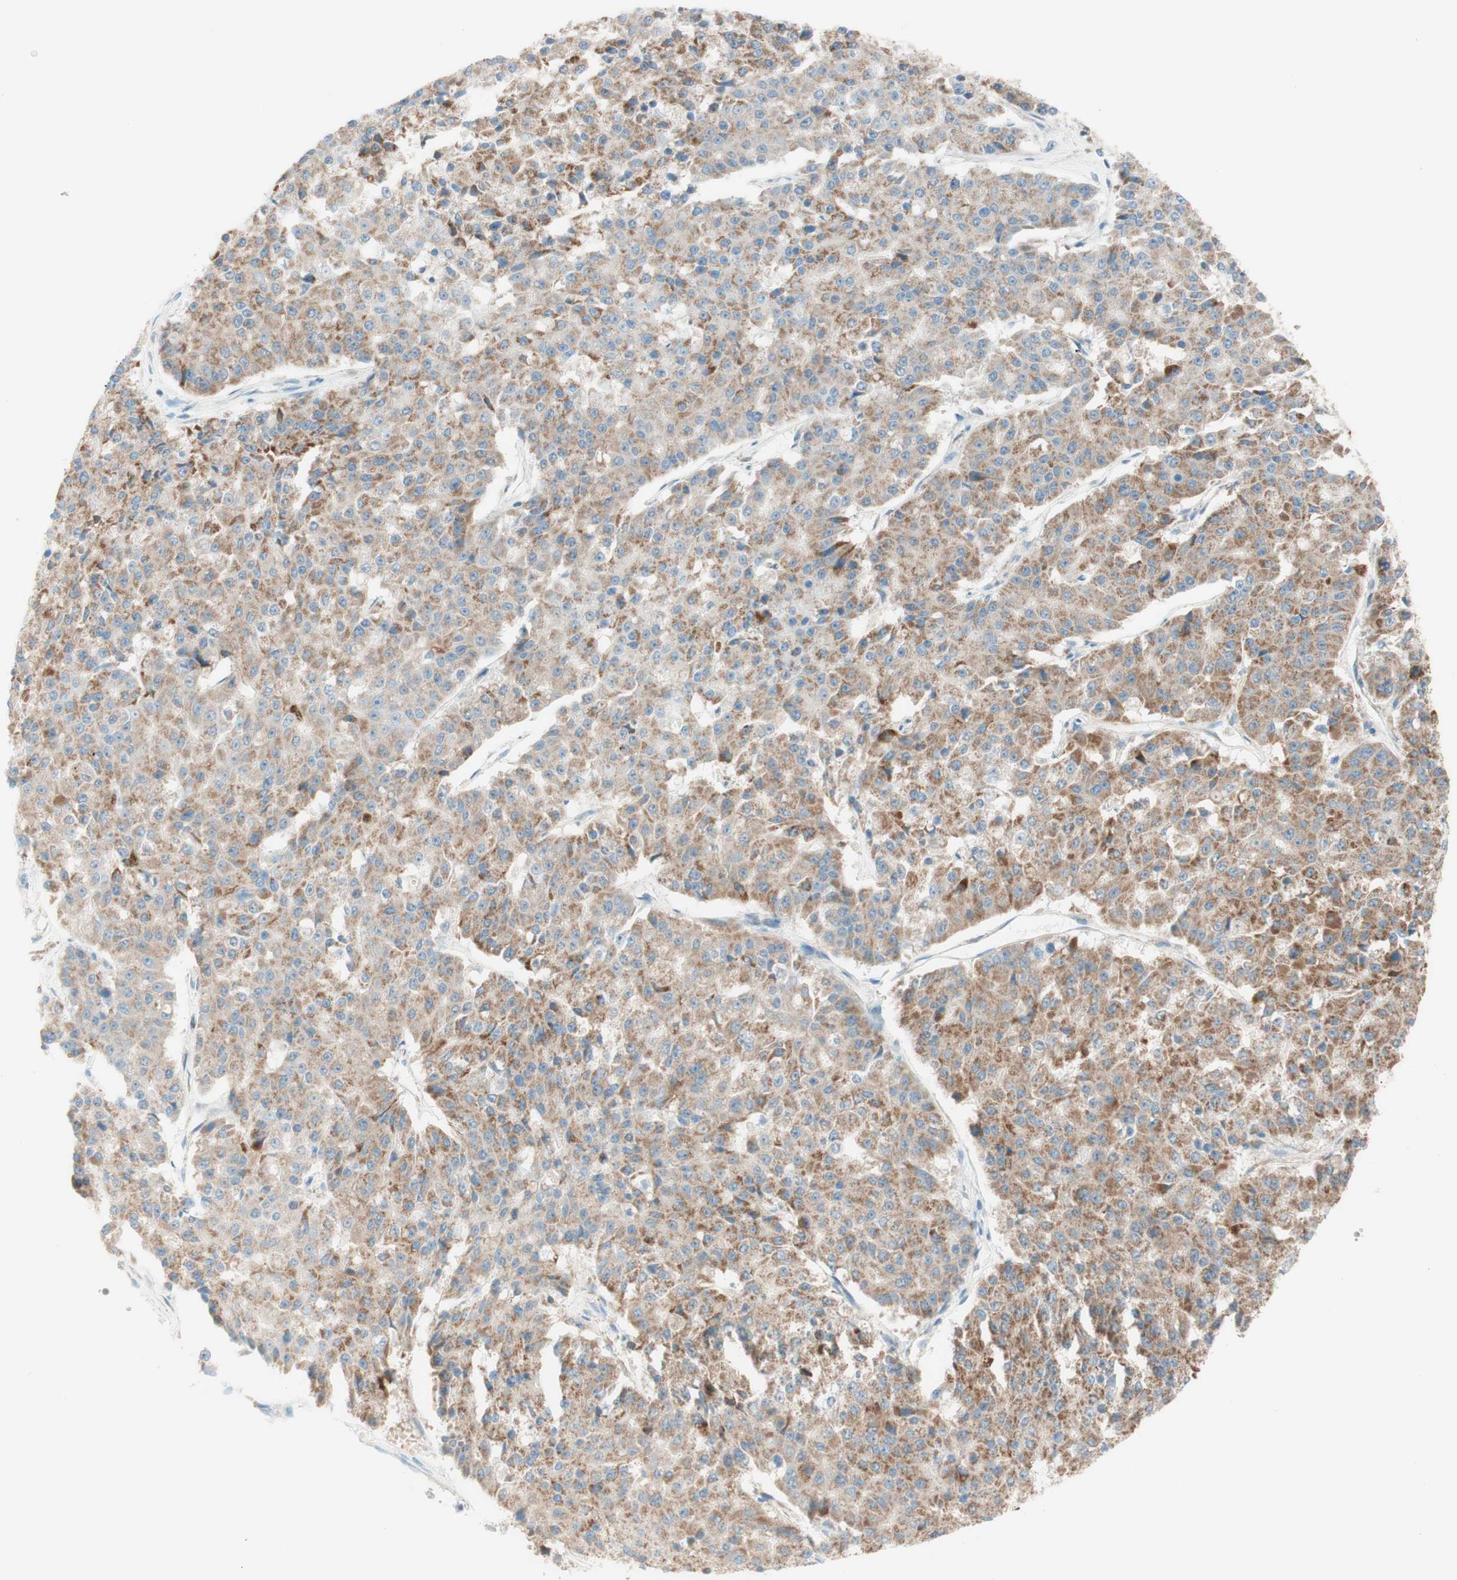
{"staining": {"intensity": "moderate", "quantity": ">75%", "location": "cytoplasmic/membranous"}, "tissue": "pancreatic cancer", "cell_type": "Tumor cells", "image_type": "cancer", "snomed": [{"axis": "morphology", "description": "Adenocarcinoma, NOS"}, {"axis": "topography", "description": "Pancreas"}], "caption": "Immunohistochemical staining of human pancreatic adenocarcinoma exhibits medium levels of moderate cytoplasmic/membranous protein staining in approximately >75% of tumor cells. The protein of interest is stained brown, and the nuclei are stained in blue (DAB (3,3'-diaminobenzidine) IHC with brightfield microscopy, high magnification).", "gene": "TOMM20", "patient": {"sex": "male", "age": 50}}